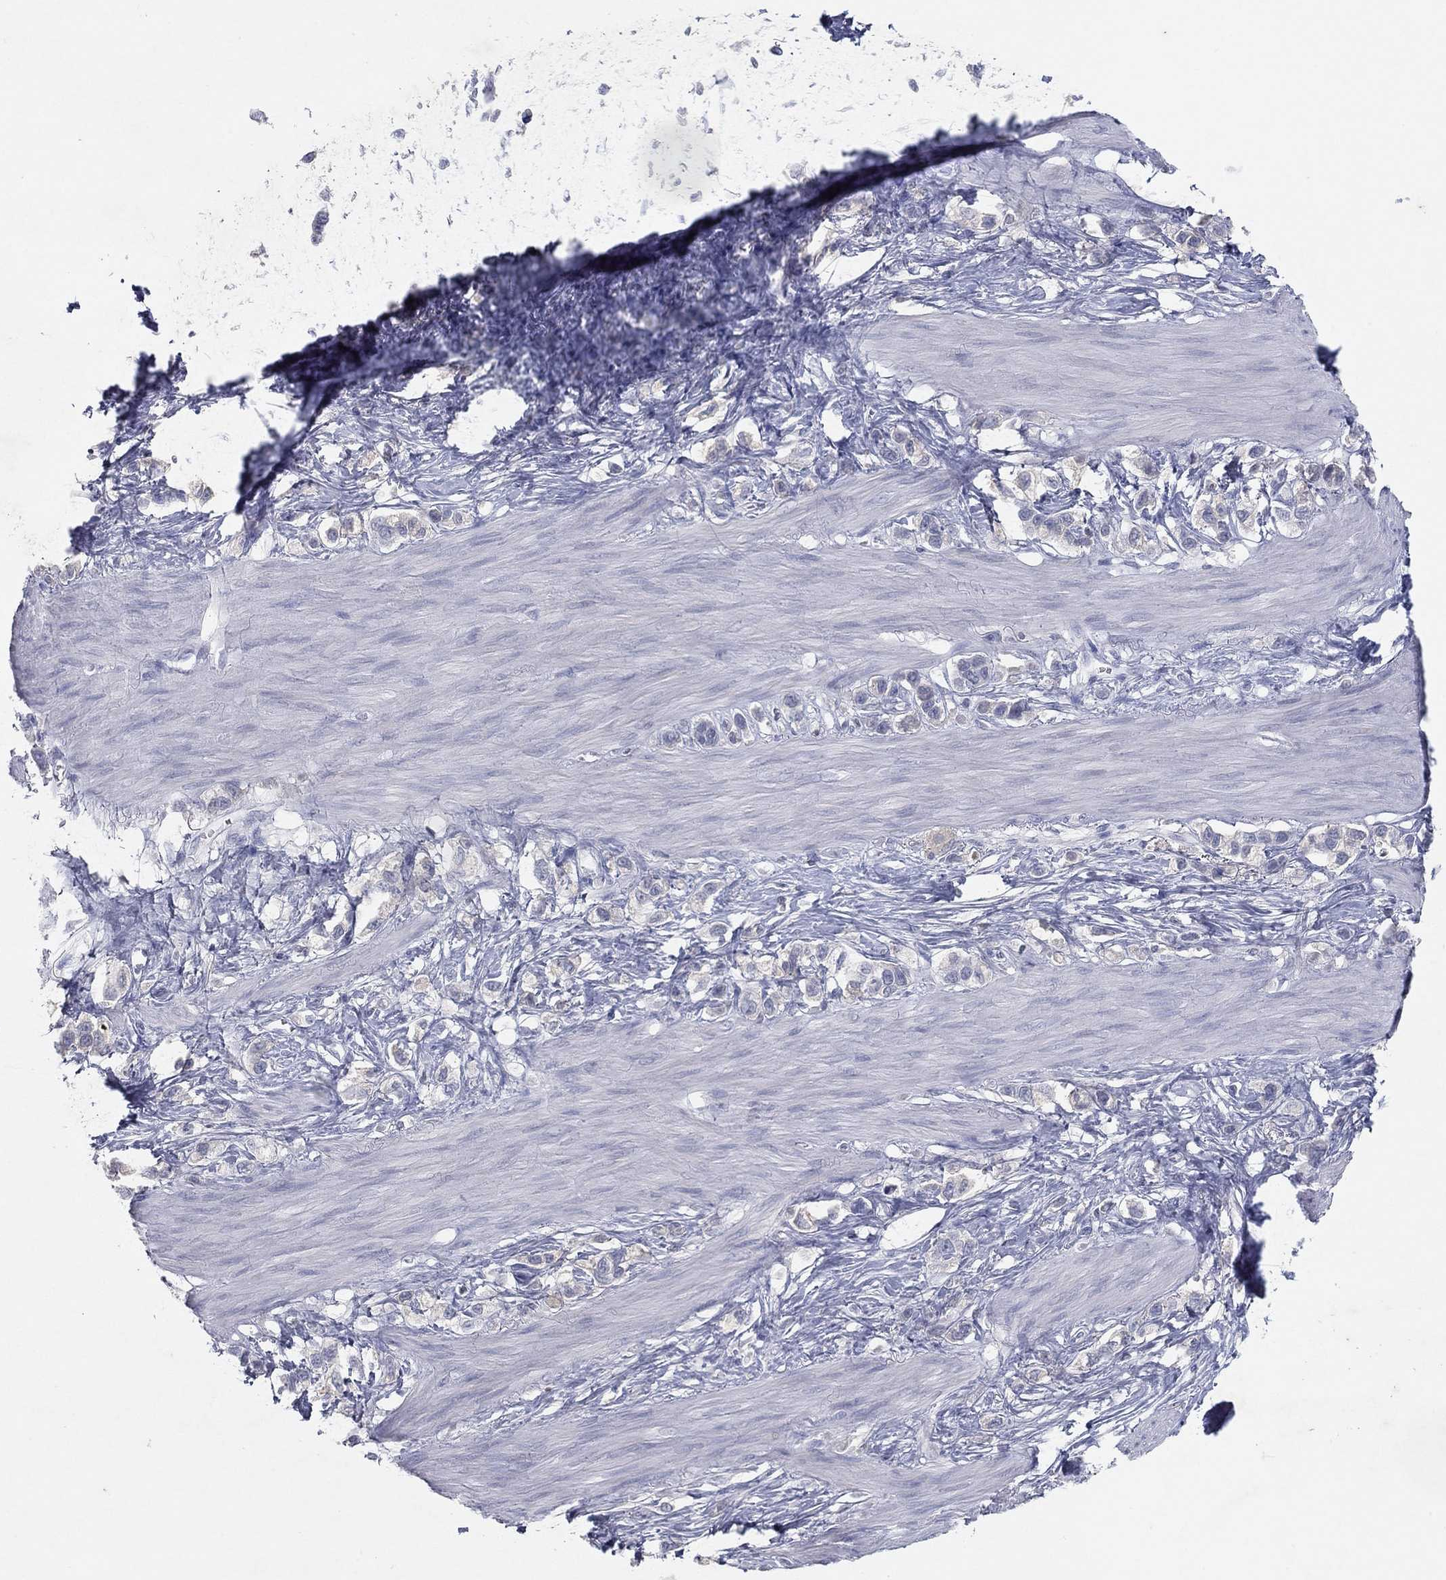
{"staining": {"intensity": "negative", "quantity": "none", "location": "none"}, "tissue": "stomach cancer", "cell_type": "Tumor cells", "image_type": "cancer", "snomed": [{"axis": "morphology", "description": "Normal tissue, NOS"}, {"axis": "morphology", "description": "Adenocarcinoma, NOS"}, {"axis": "morphology", "description": "Adenocarcinoma, High grade"}, {"axis": "topography", "description": "Stomach, upper"}, {"axis": "topography", "description": "Stomach"}], "caption": "Photomicrograph shows no protein positivity in tumor cells of stomach cancer tissue.", "gene": "CPT1B", "patient": {"sex": "female", "age": 65}}